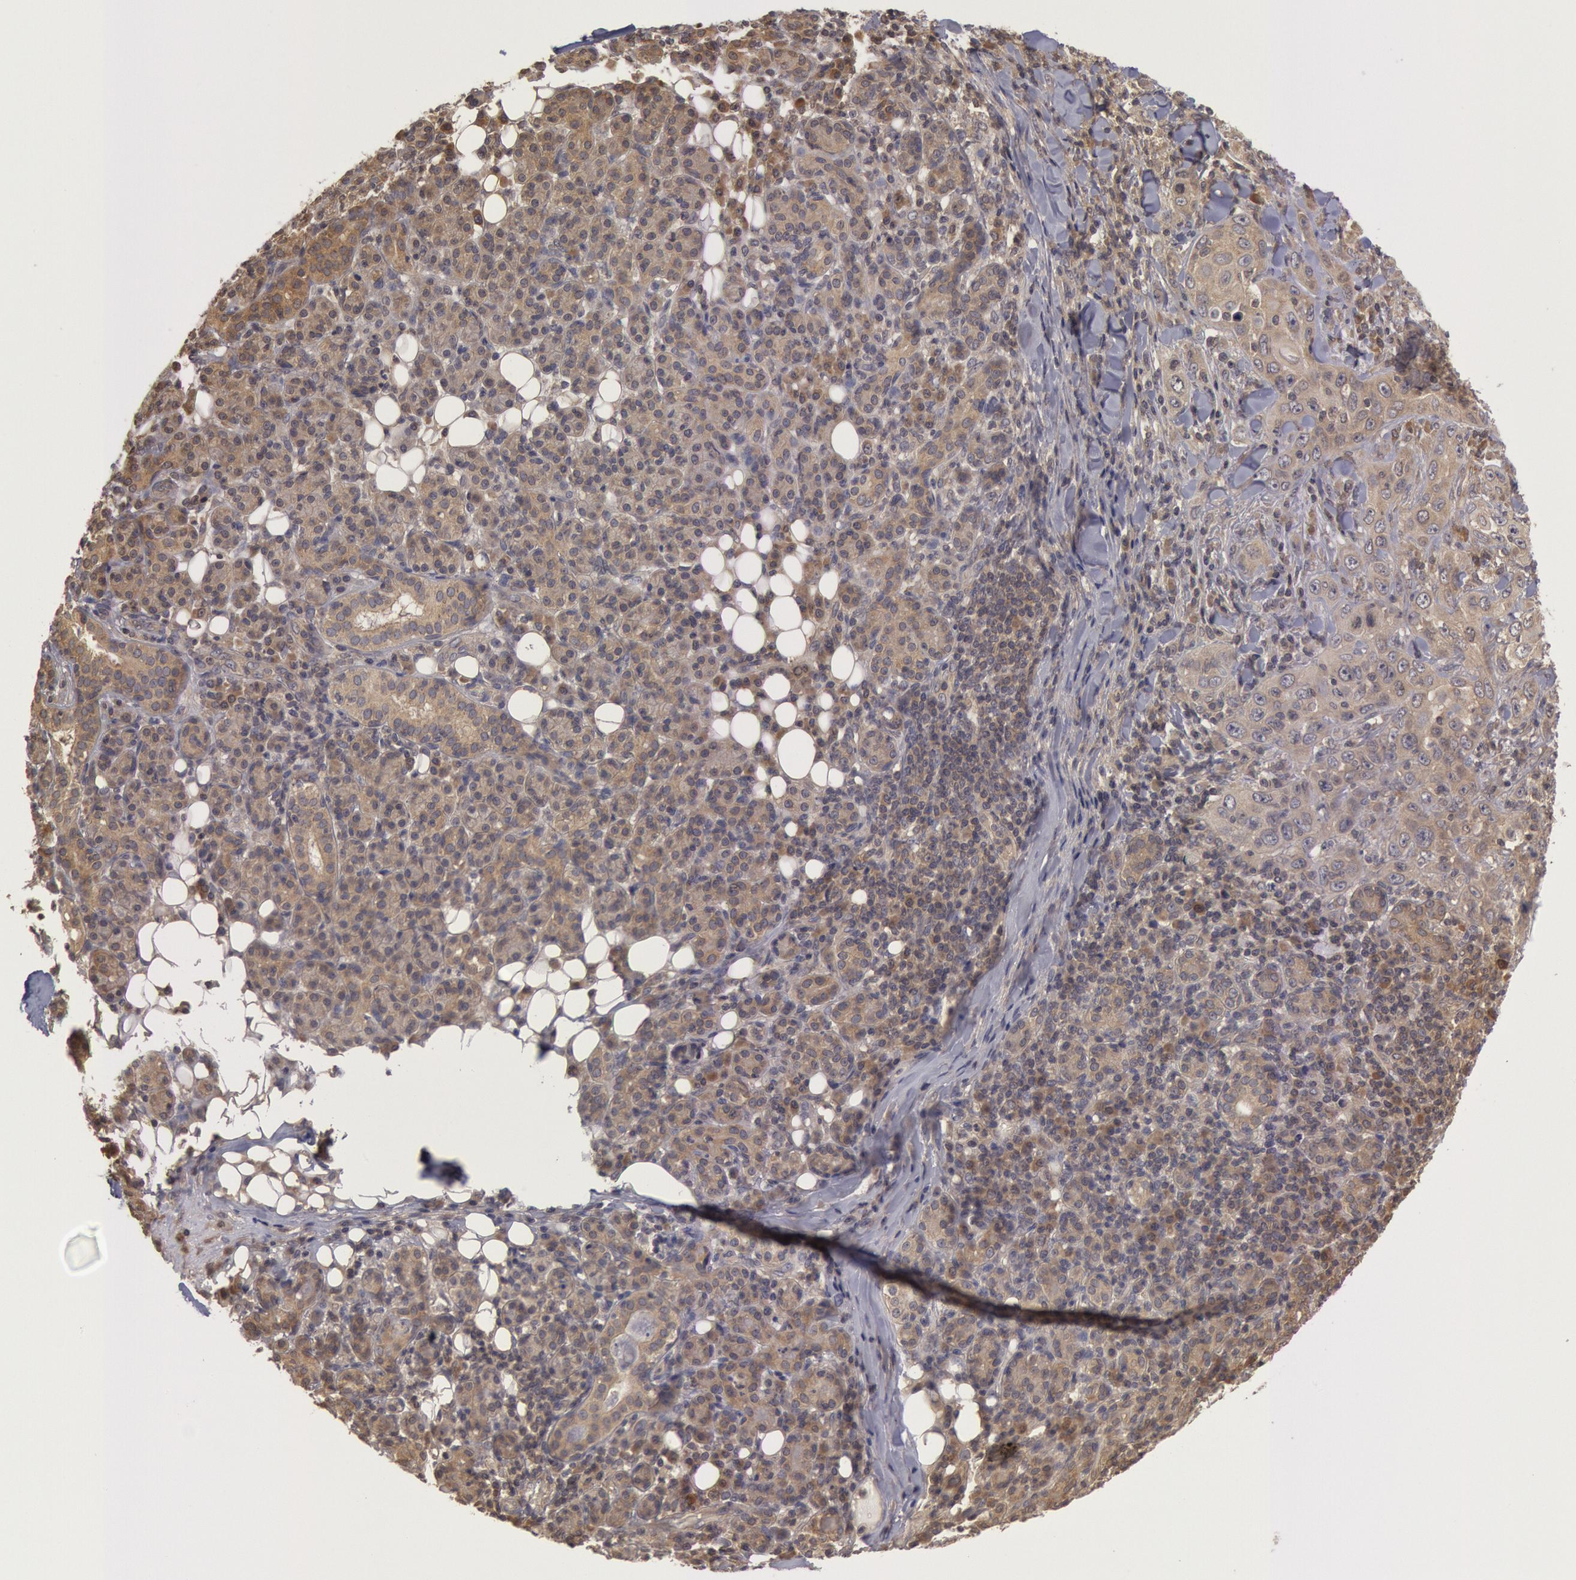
{"staining": {"intensity": "weak", "quantity": "25%-75%", "location": "cytoplasmic/membranous"}, "tissue": "skin cancer", "cell_type": "Tumor cells", "image_type": "cancer", "snomed": [{"axis": "morphology", "description": "Squamous cell carcinoma, NOS"}, {"axis": "topography", "description": "Skin"}], "caption": "Protein analysis of squamous cell carcinoma (skin) tissue reveals weak cytoplasmic/membranous staining in about 25%-75% of tumor cells. (DAB IHC, brown staining for protein, blue staining for nuclei).", "gene": "BRAF", "patient": {"sex": "male", "age": 84}}